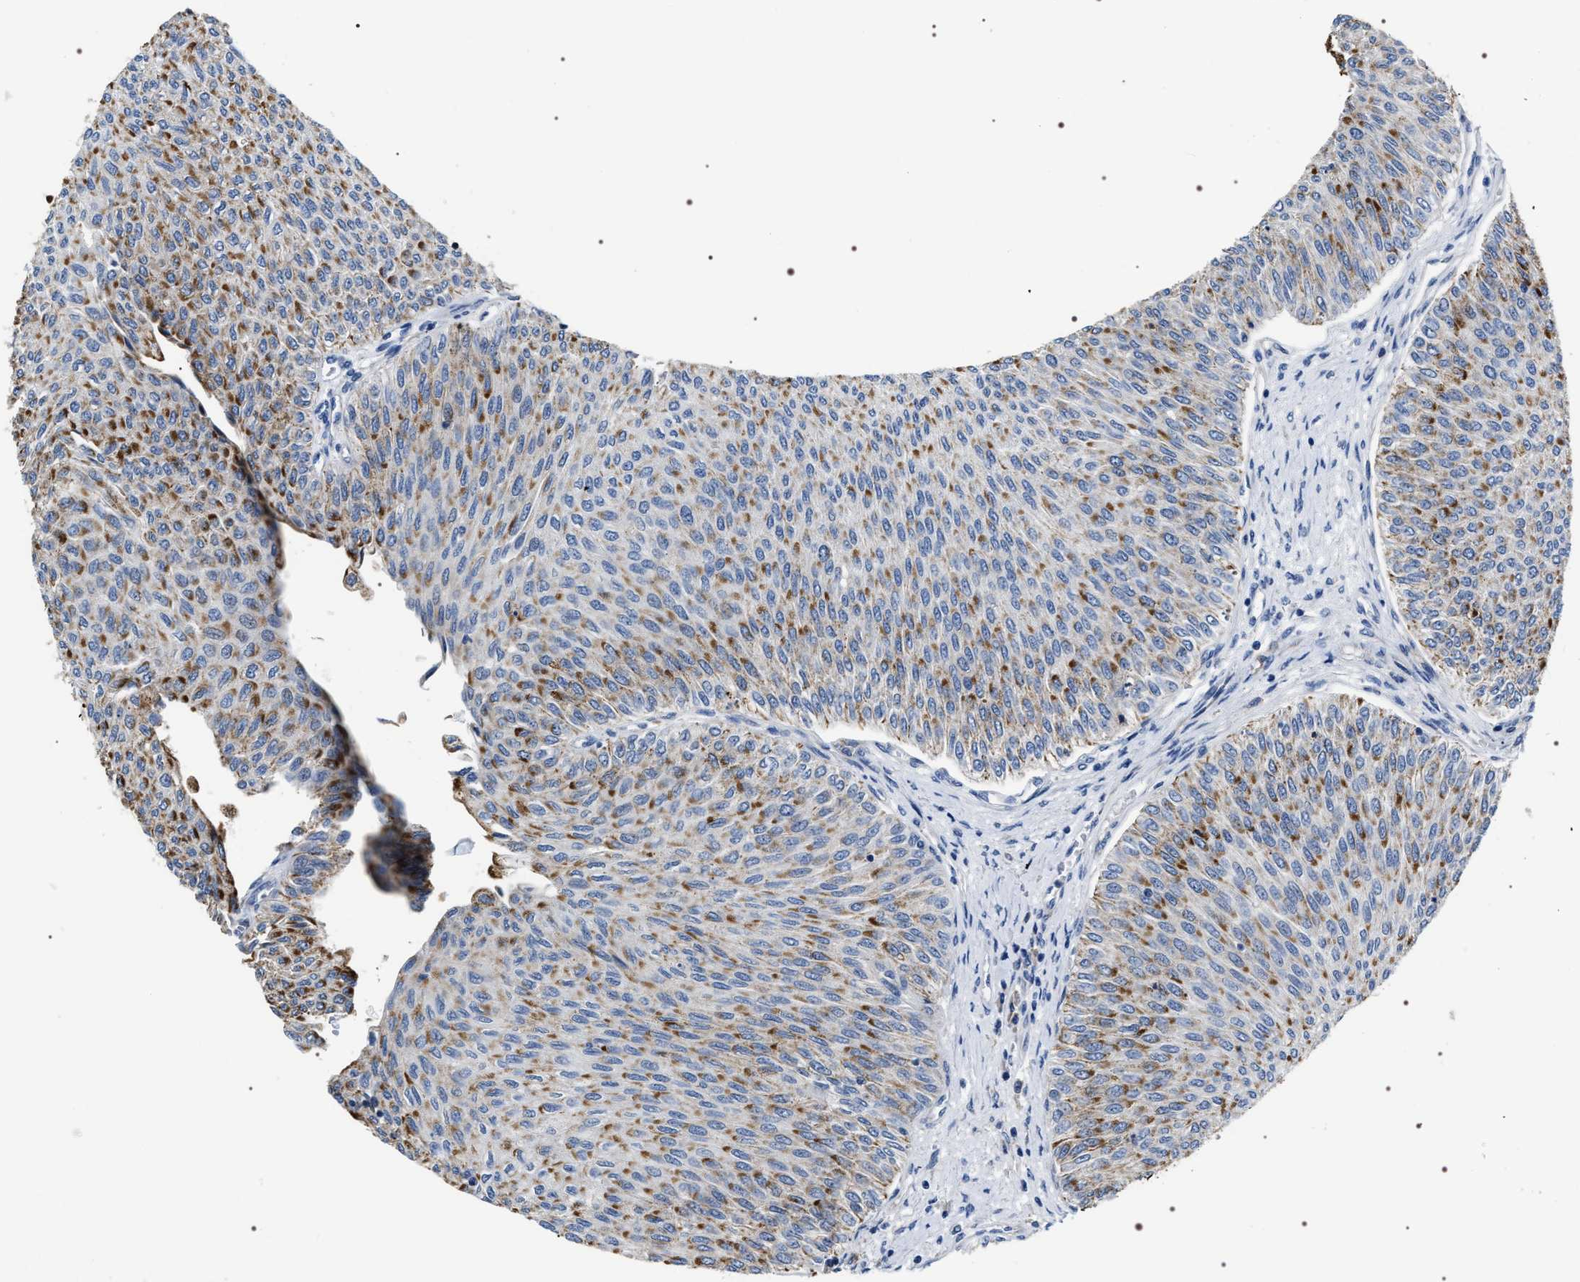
{"staining": {"intensity": "moderate", "quantity": ">75%", "location": "cytoplasmic/membranous"}, "tissue": "urothelial cancer", "cell_type": "Tumor cells", "image_type": "cancer", "snomed": [{"axis": "morphology", "description": "Urothelial carcinoma, Low grade"}, {"axis": "topography", "description": "Urinary bladder"}], "caption": "Tumor cells demonstrate moderate cytoplasmic/membranous staining in approximately >75% of cells in urothelial carcinoma (low-grade).", "gene": "PKD1L1", "patient": {"sex": "male", "age": 78}}